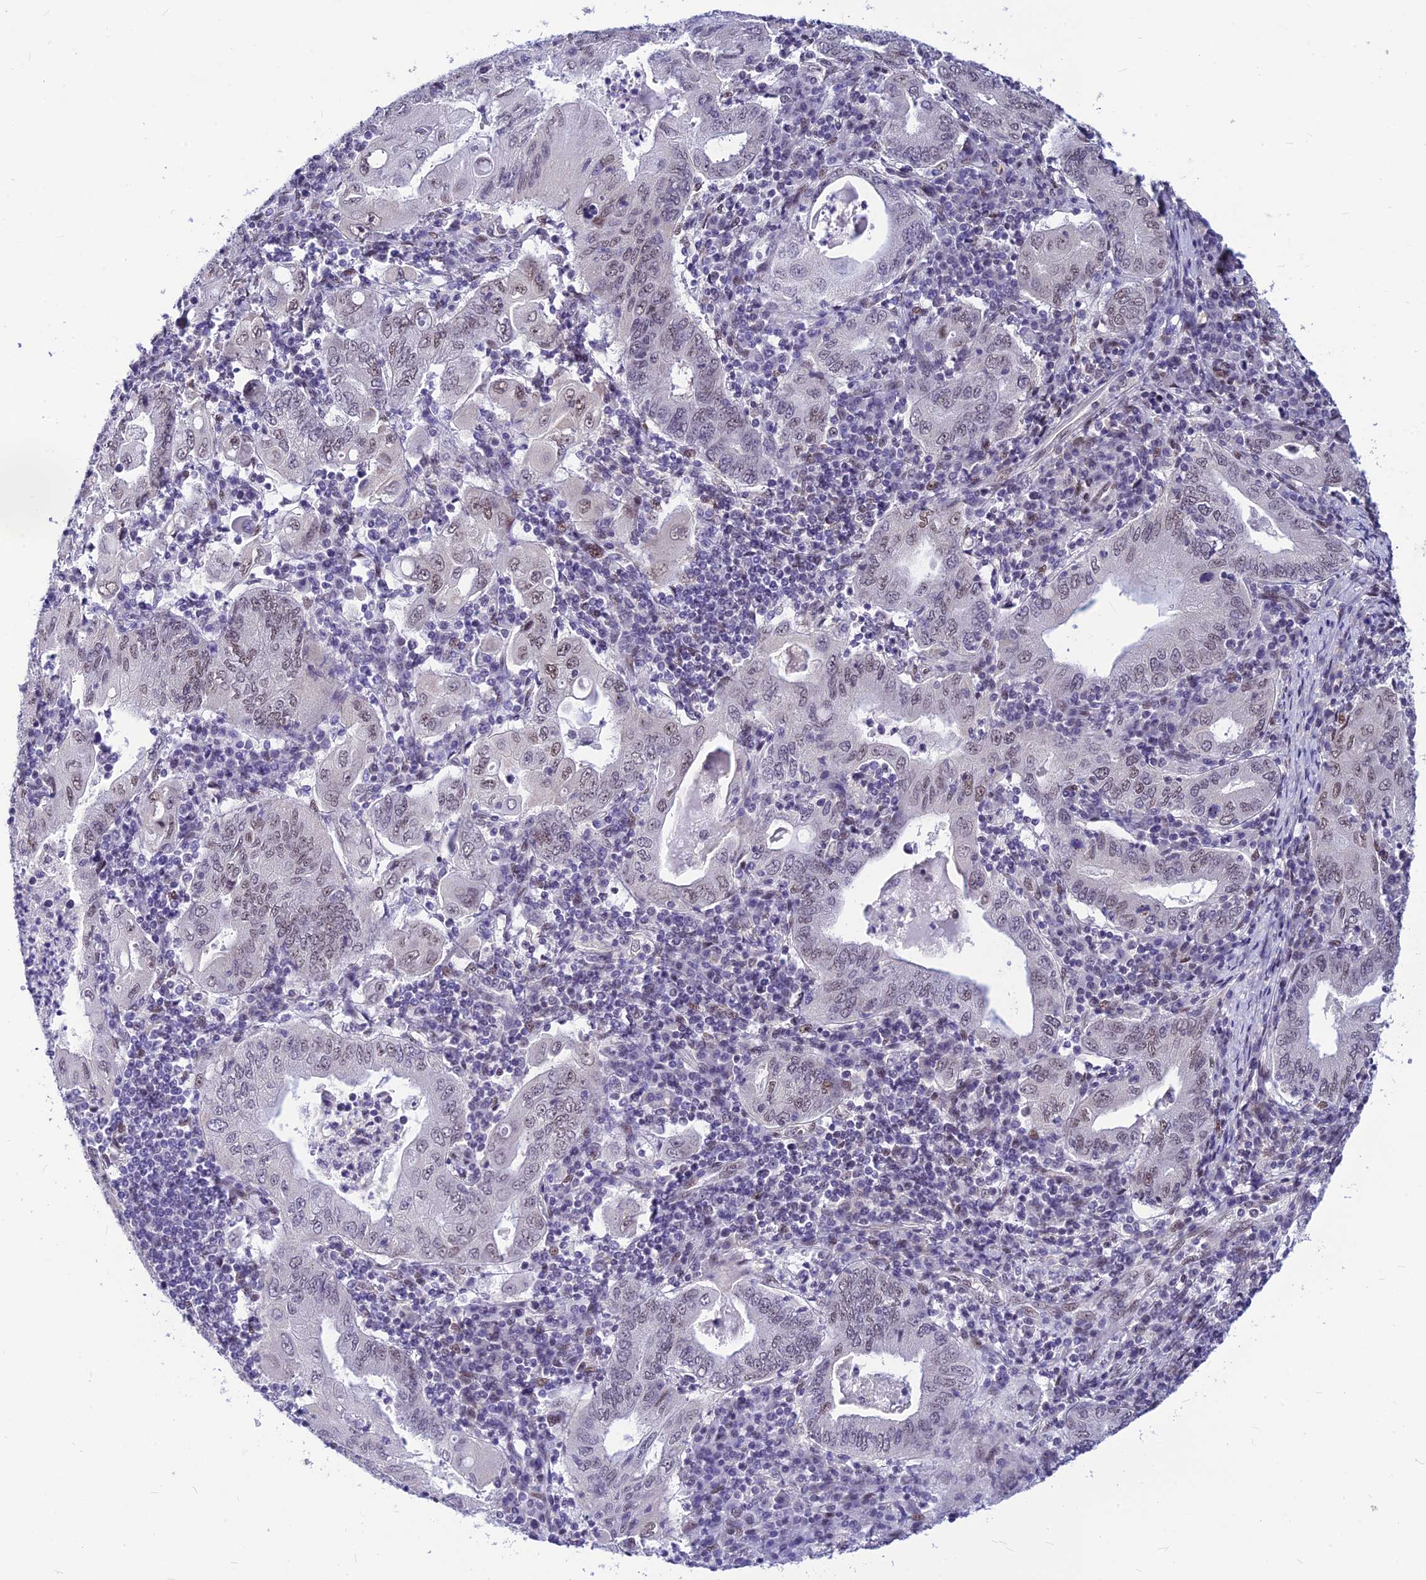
{"staining": {"intensity": "weak", "quantity": "25%-75%", "location": "nuclear"}, "tissue": "stomach cancer", "cell_type": "Tumor cells", "image_type": "cancer", "snomed": [{"axis": "morphology", "description": "Normal tissue, NOS"}, {"axis": "morphology", "description": "Adenocarcinoma, NOS"}, {"axis": "topography", "description": "Esophagus"}, {"axis": "topography", "description": "Stomach, upper"}, {"axis": "topography", "description": "Peripheral nerve tissue"}], "caption": "Immunohistochemistry (IHC) histopathology image of human stomach cancer (adenocarcinoma) stained for a protein (brown), which exhibits low levels of weak nuclear expression in about 25%-75% of tumor cells.", "gene": "KCTD13", "patient": {"sex": "male", "age": 62}}